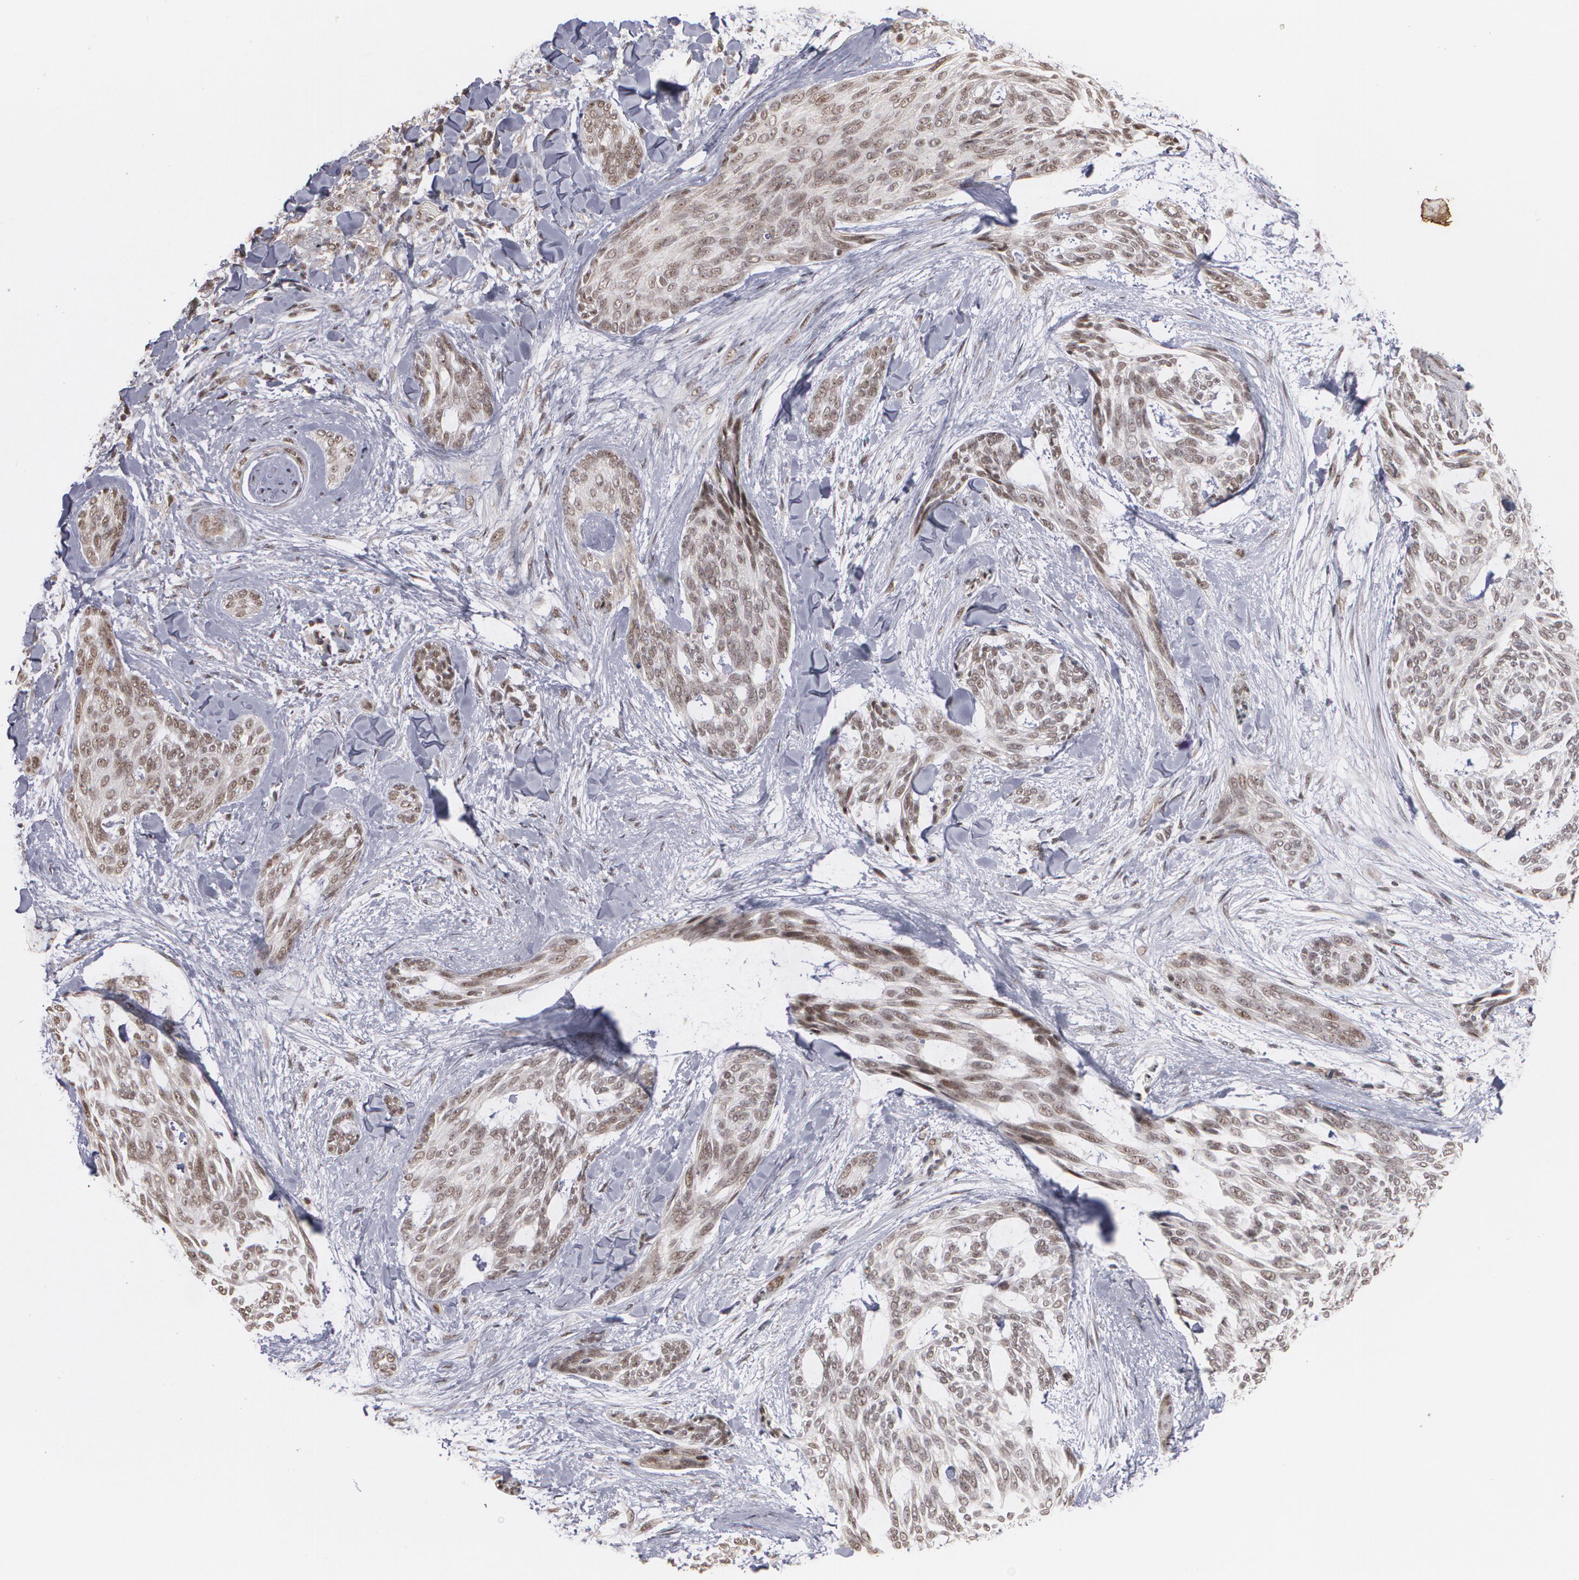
{"staining": {"intensity": "moderate", "quantity": ">75%", "location": "nuclear"}, "tissue": "skin cancer", "cell_type": "Tumor cells", "image_type": "cancer", "snomed": [{"axis": "morphology", "description": "Normal tissue, NOS"}, {"axis": "morphology", "description": "Basal cell carcinoma"}, {"axis": "topography", "description": "Skin"}], "caption": "This histopathology image reveals immunohistochemistry (IHC) staining of human skin cancer (basal cell carcinoma), with medium moderate nuclear expression in approximately >75% of tumor cells.", "gene": "ZNF75A", "patient": {"sex": "female", "age": 71}}